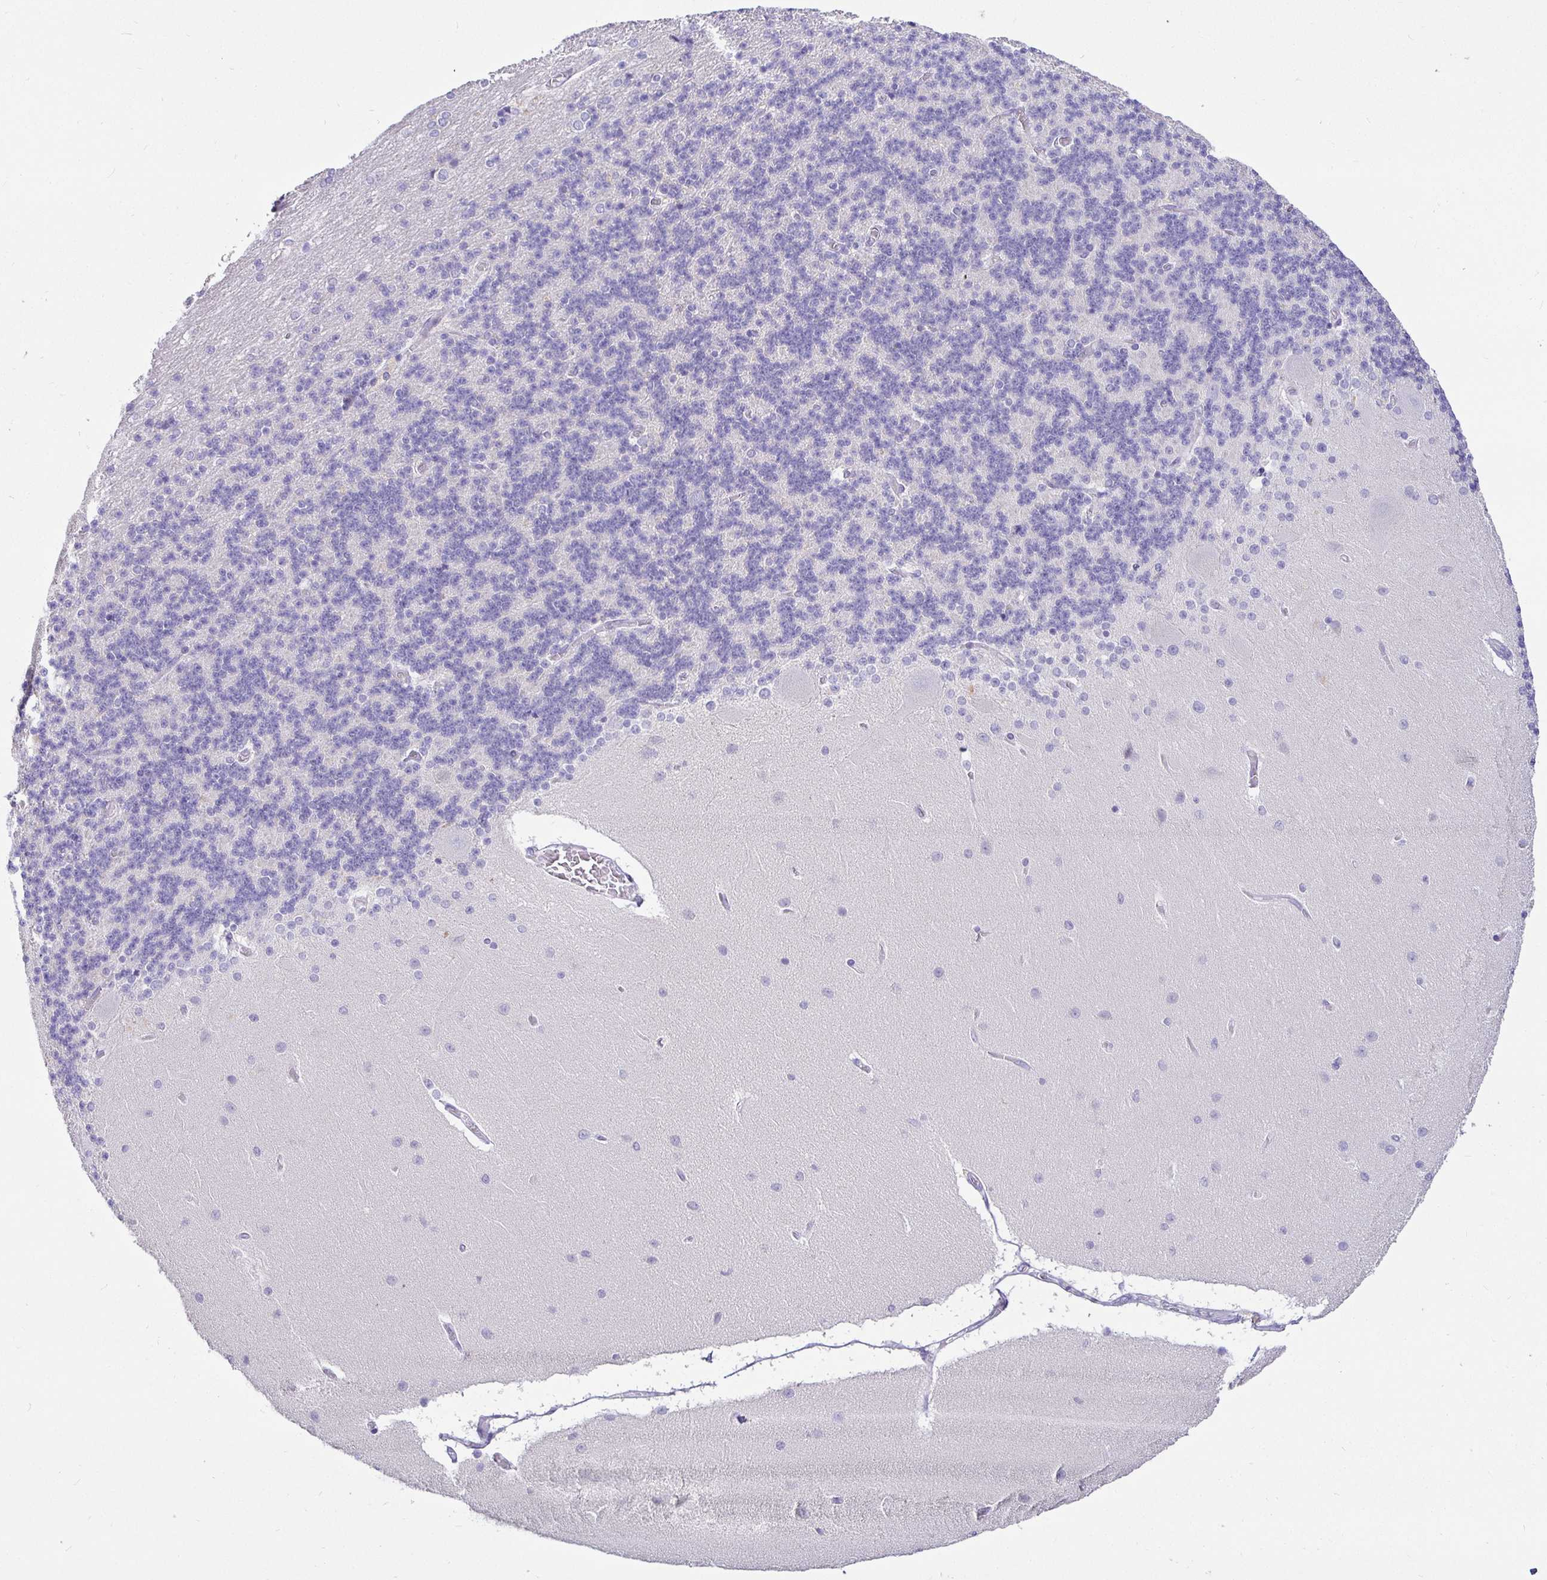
{"staining": {"intensity": "negative", "quantity": "none", "location": "none"}, "tissue": "cerebellum", "cell_type": "Cells in granular layer", "image_type": "normal", "snomed": [{"axis": "morphology", "description": "Normal tissue, NOS"}, {"axis": "topography", "description": "Cerebellum"}], "caption": "Micrograph shows no significant protein positivity in cells in granular layer of normal cerebellum.", "gene": "TPTE", "patient": {"sex": "female", "age": 54}}